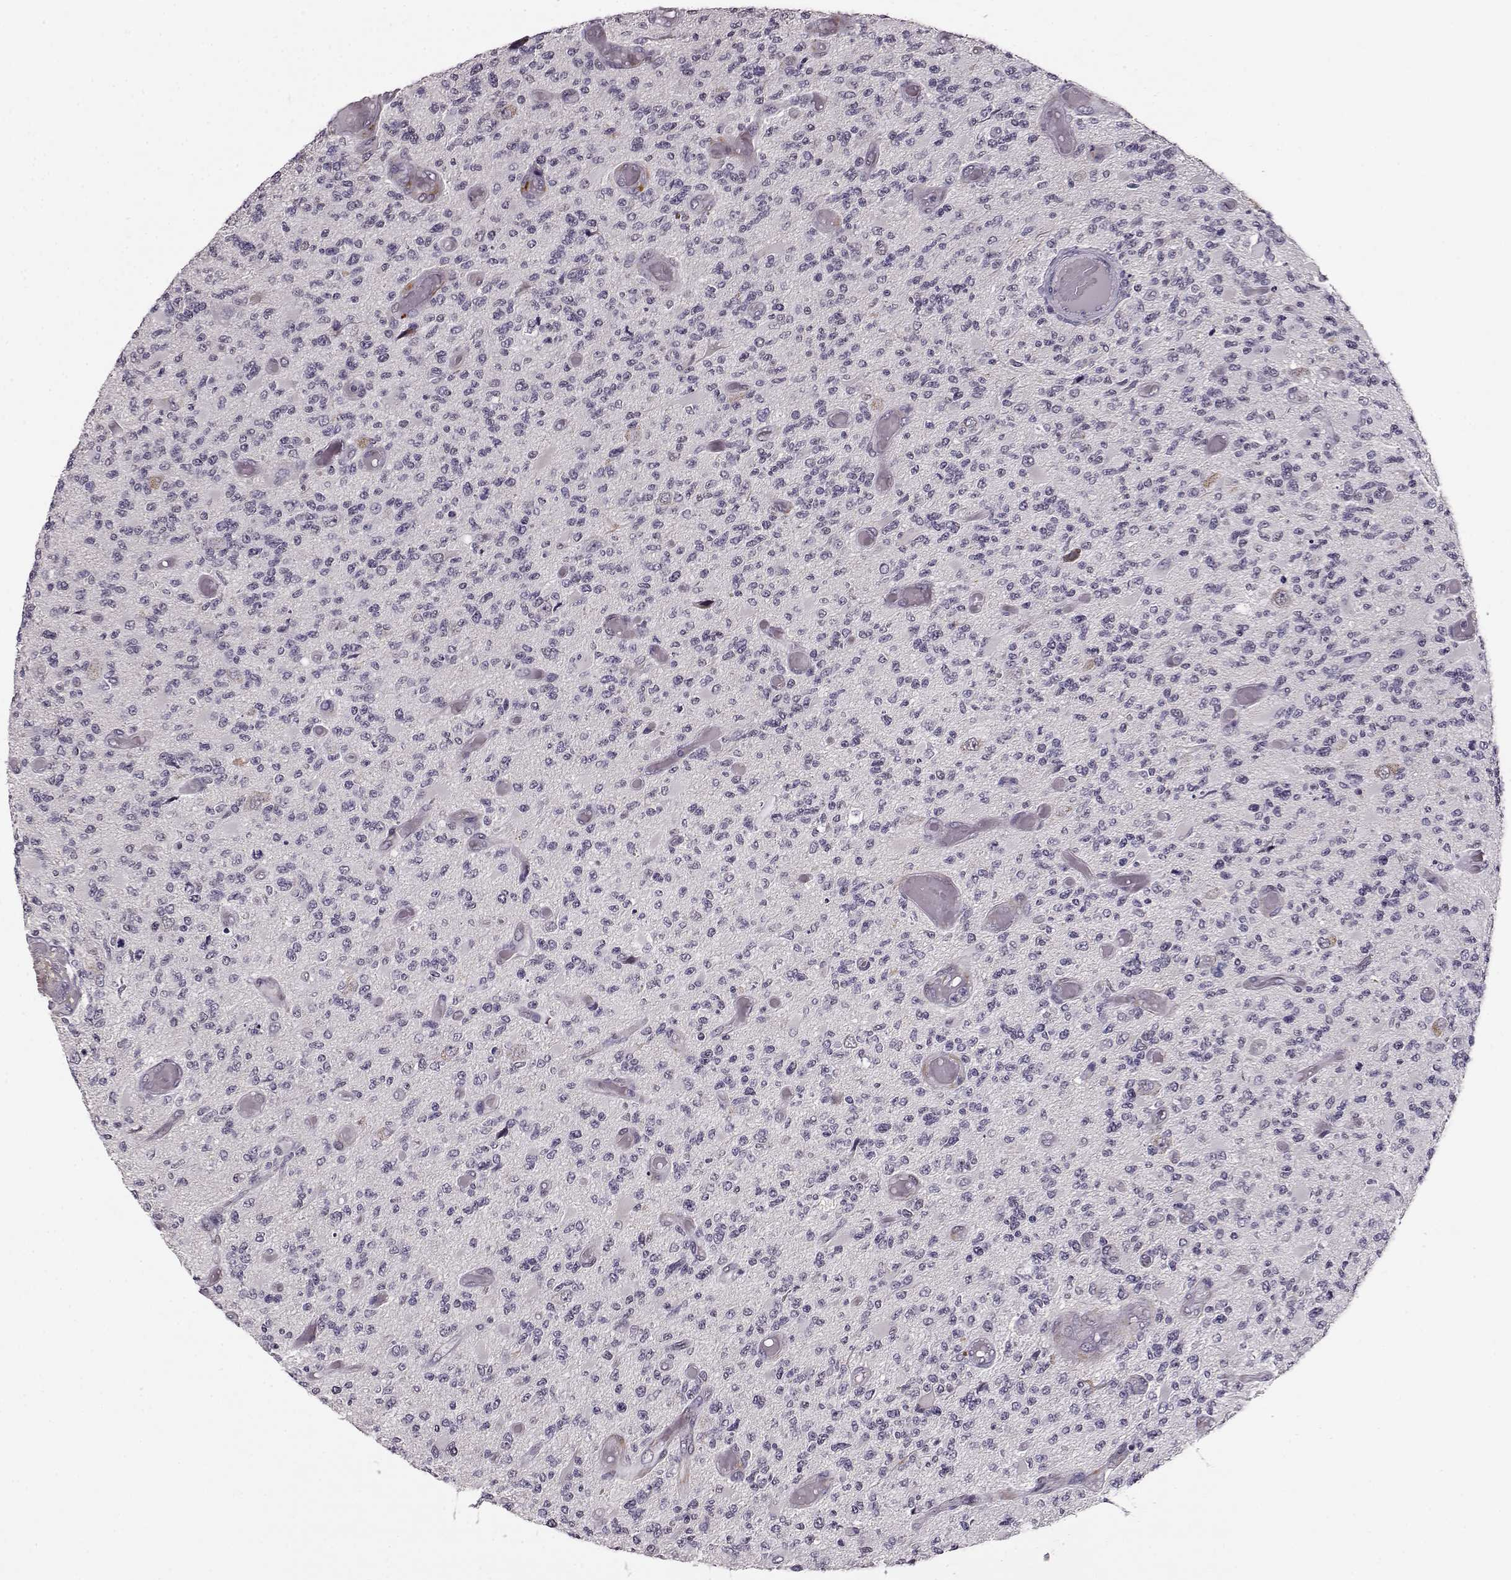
{"staining": {"intensity": "negative", "quantity": "none", "location": "none"}, "tissue": "glioma", "cell_type": "Tumor cells", "image_type": "cancer", "snomed": [{"axis": "morphology", "description": "Glioma, malignant, High grade"}, {"axis": "topography", "description": "Brain"}], "caption": "Histopathology image shows no significant protein staining in tumor cells of high-grade glioma (malignant).", "gene": "RP1L1", "patient": {"sex": "female", "age": 63}}